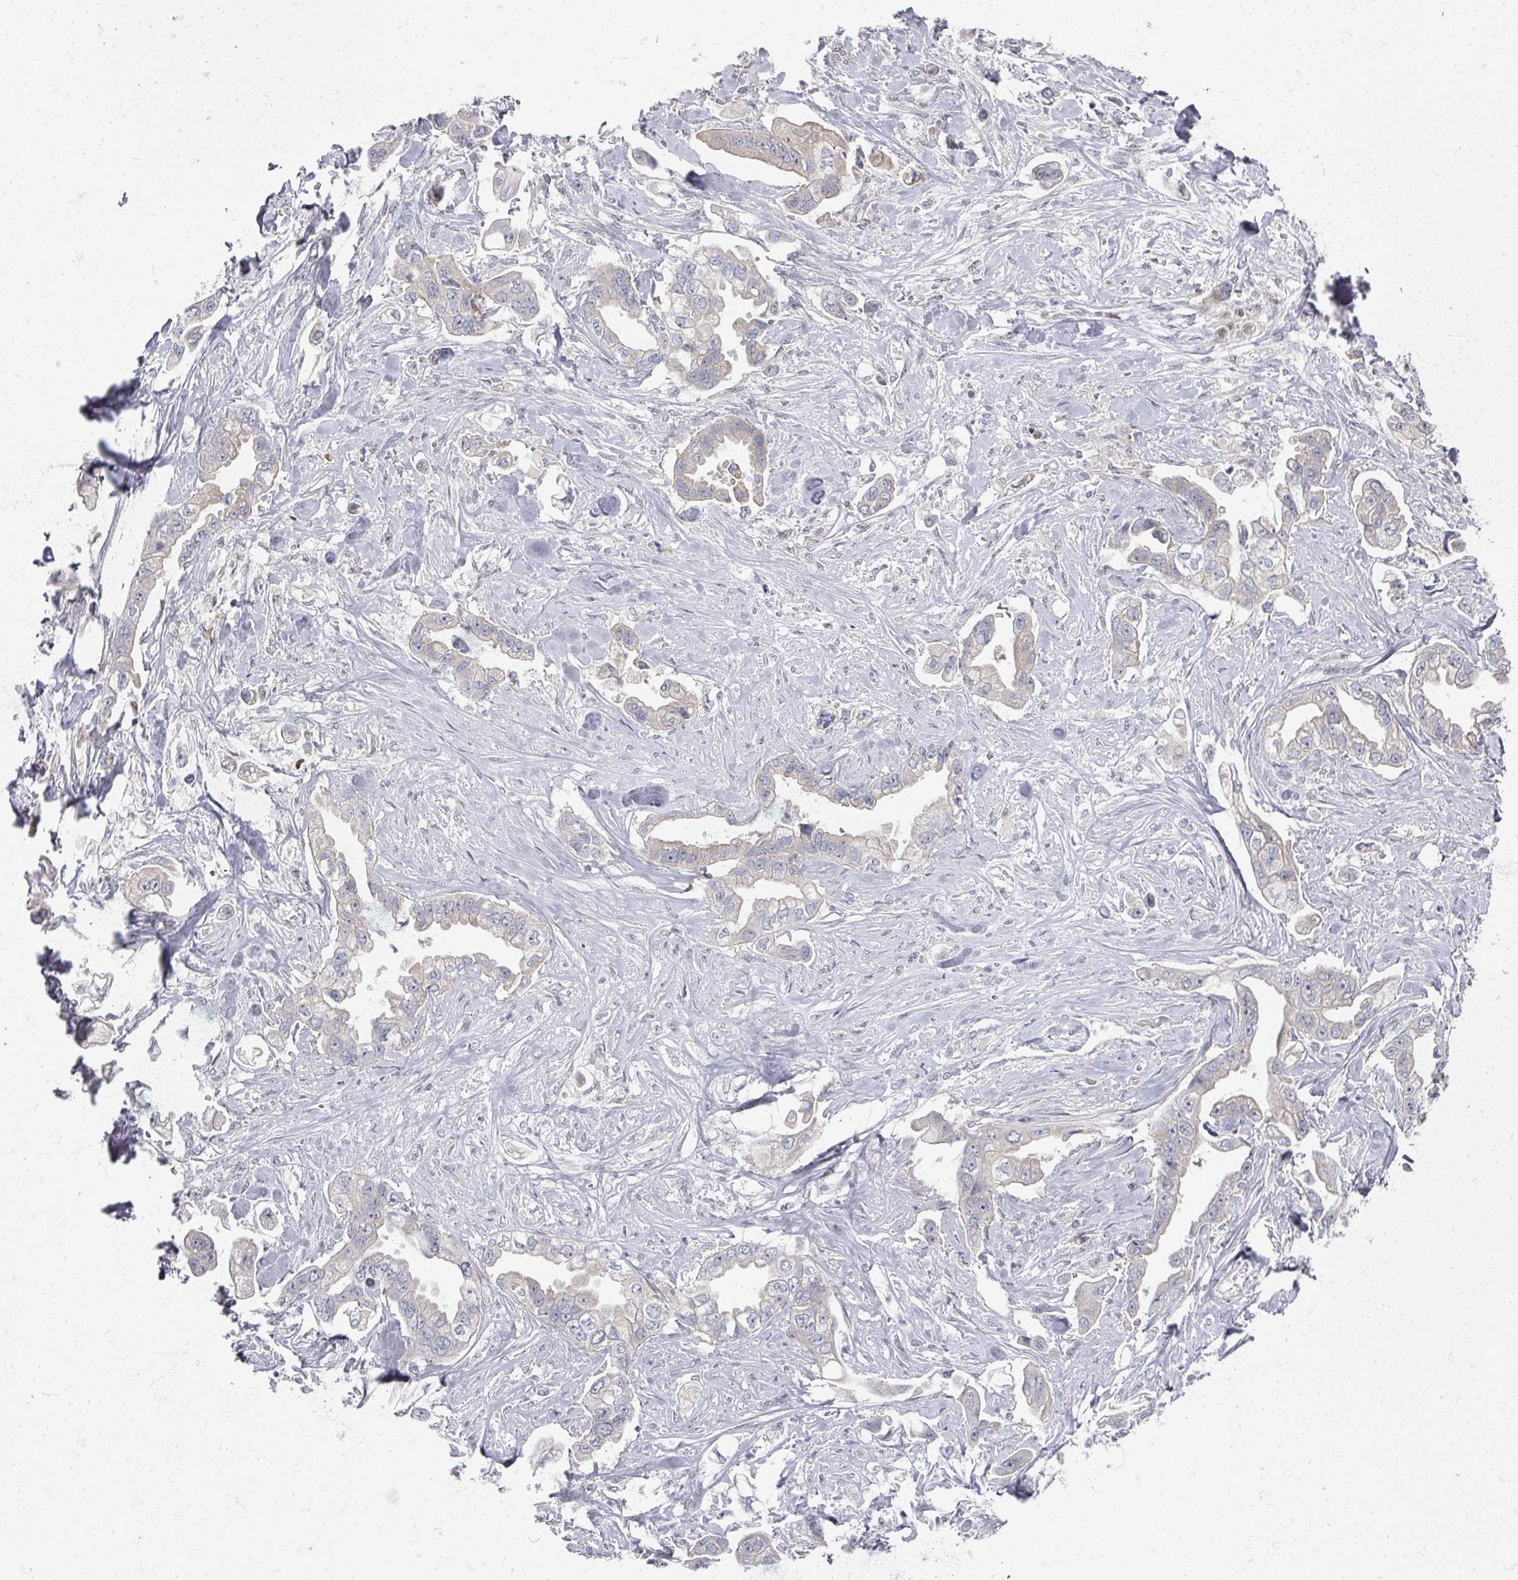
{"staining": {"intensity": "negative", "quantity": "none", "location": "none"}, "tissue": "stomach cancer", "cell_type": "Tumor cells", "image_type": "cancer", "snomed": [{"axis": "morphology", "description": "Adenocarcinoma, NOS"}, {"axis": "topography", "description": "Stomach"}], "caption": "The photomicrograph reveals no staining of tumor cells in adenocarcinoma (stomach).", "gene": "TTYH3", "patient": {"sex": "male", "age": 62}}